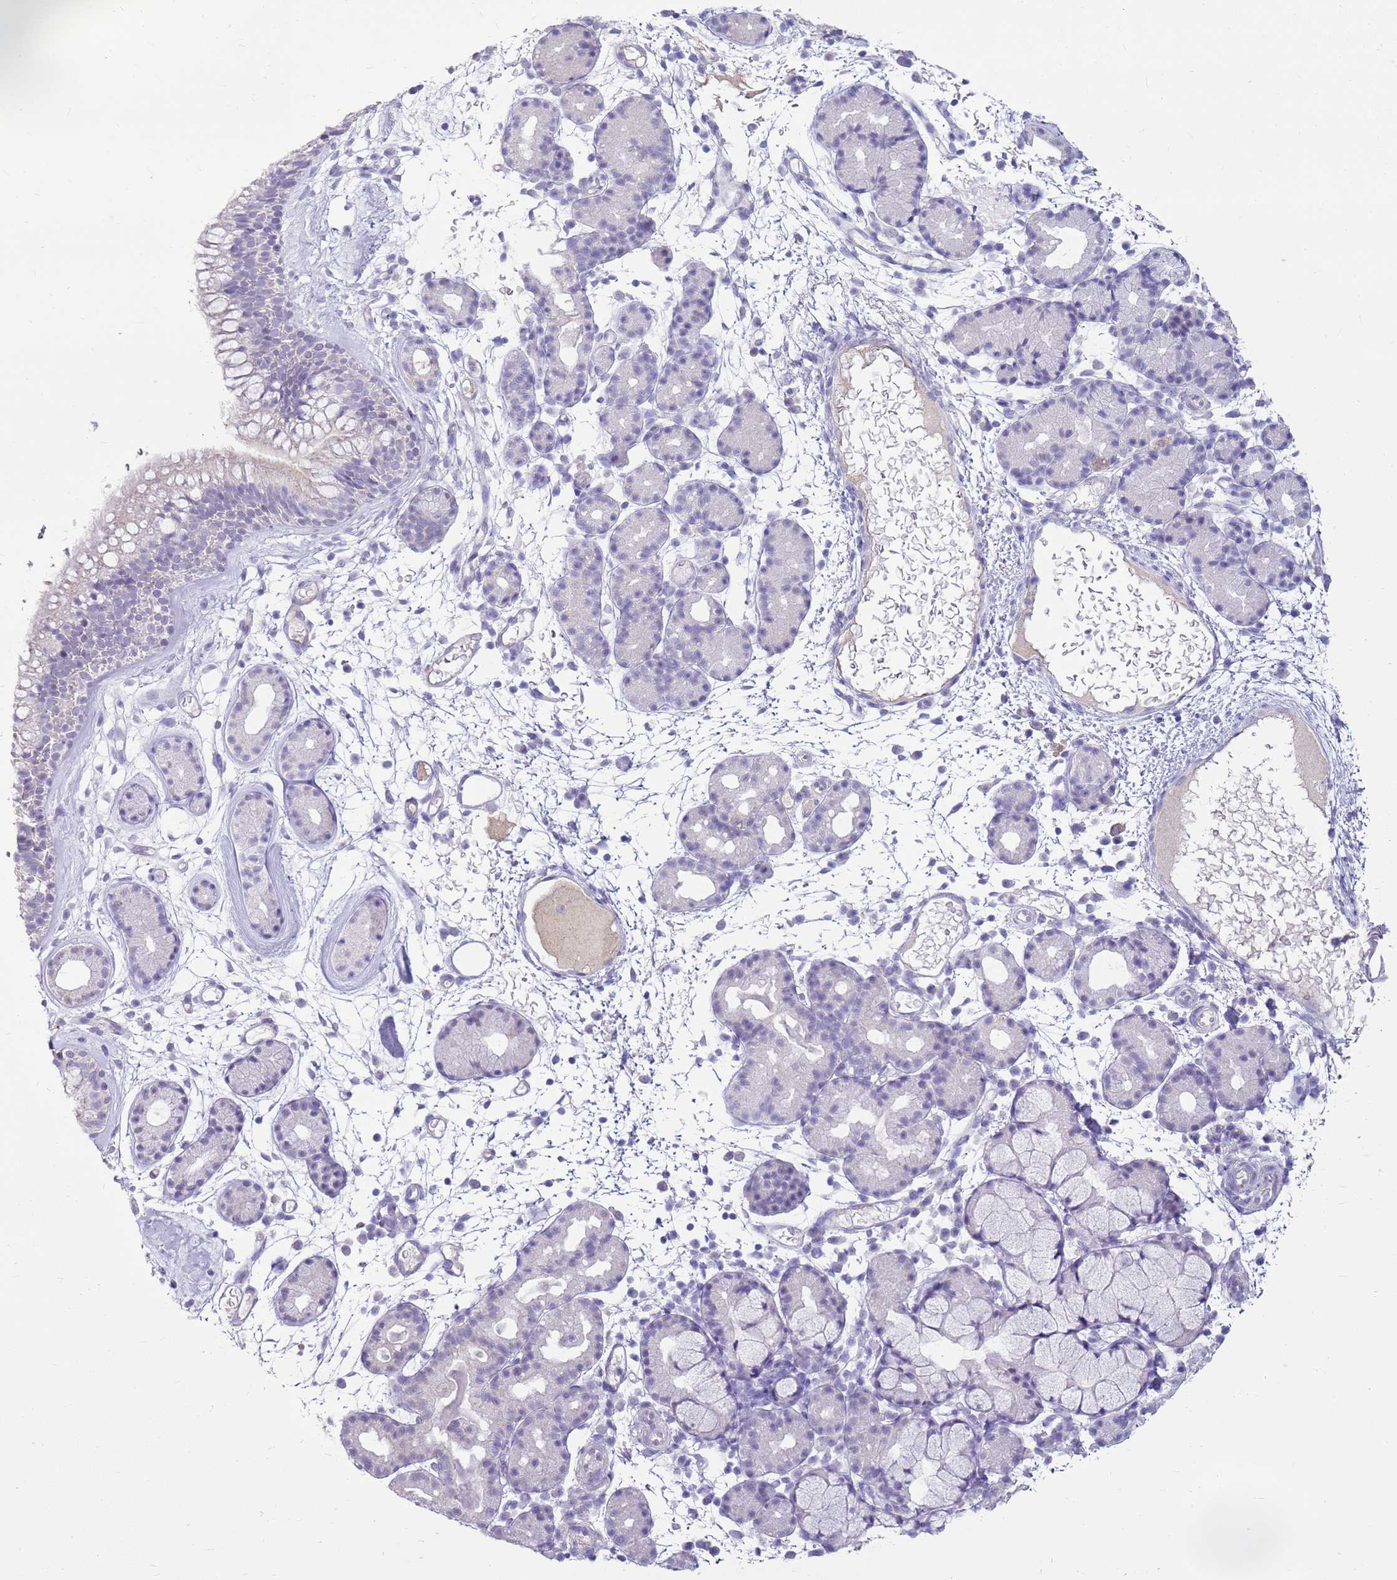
{"staining": {"intensity": "negative", "quantity": "none", "location": "none"}, "tissue": "nasopharynx", "cell_type": "Respiratory epithelial cells", "image_type": "normal", "snomed": [{"axis": "morphology", "description": "Normal tissue, NOS"}, {"axis": "topography", "description": "Nasopharynx"}], "caption": "A high-resolution histopathology image shows immunohistochemistry (IHC) staining of benign nasopharynx, which exhibits no significant positivity in respiratory epithelial cells.", "gene": "FABP2", "patient": {"sex": "female", "age": 81}}